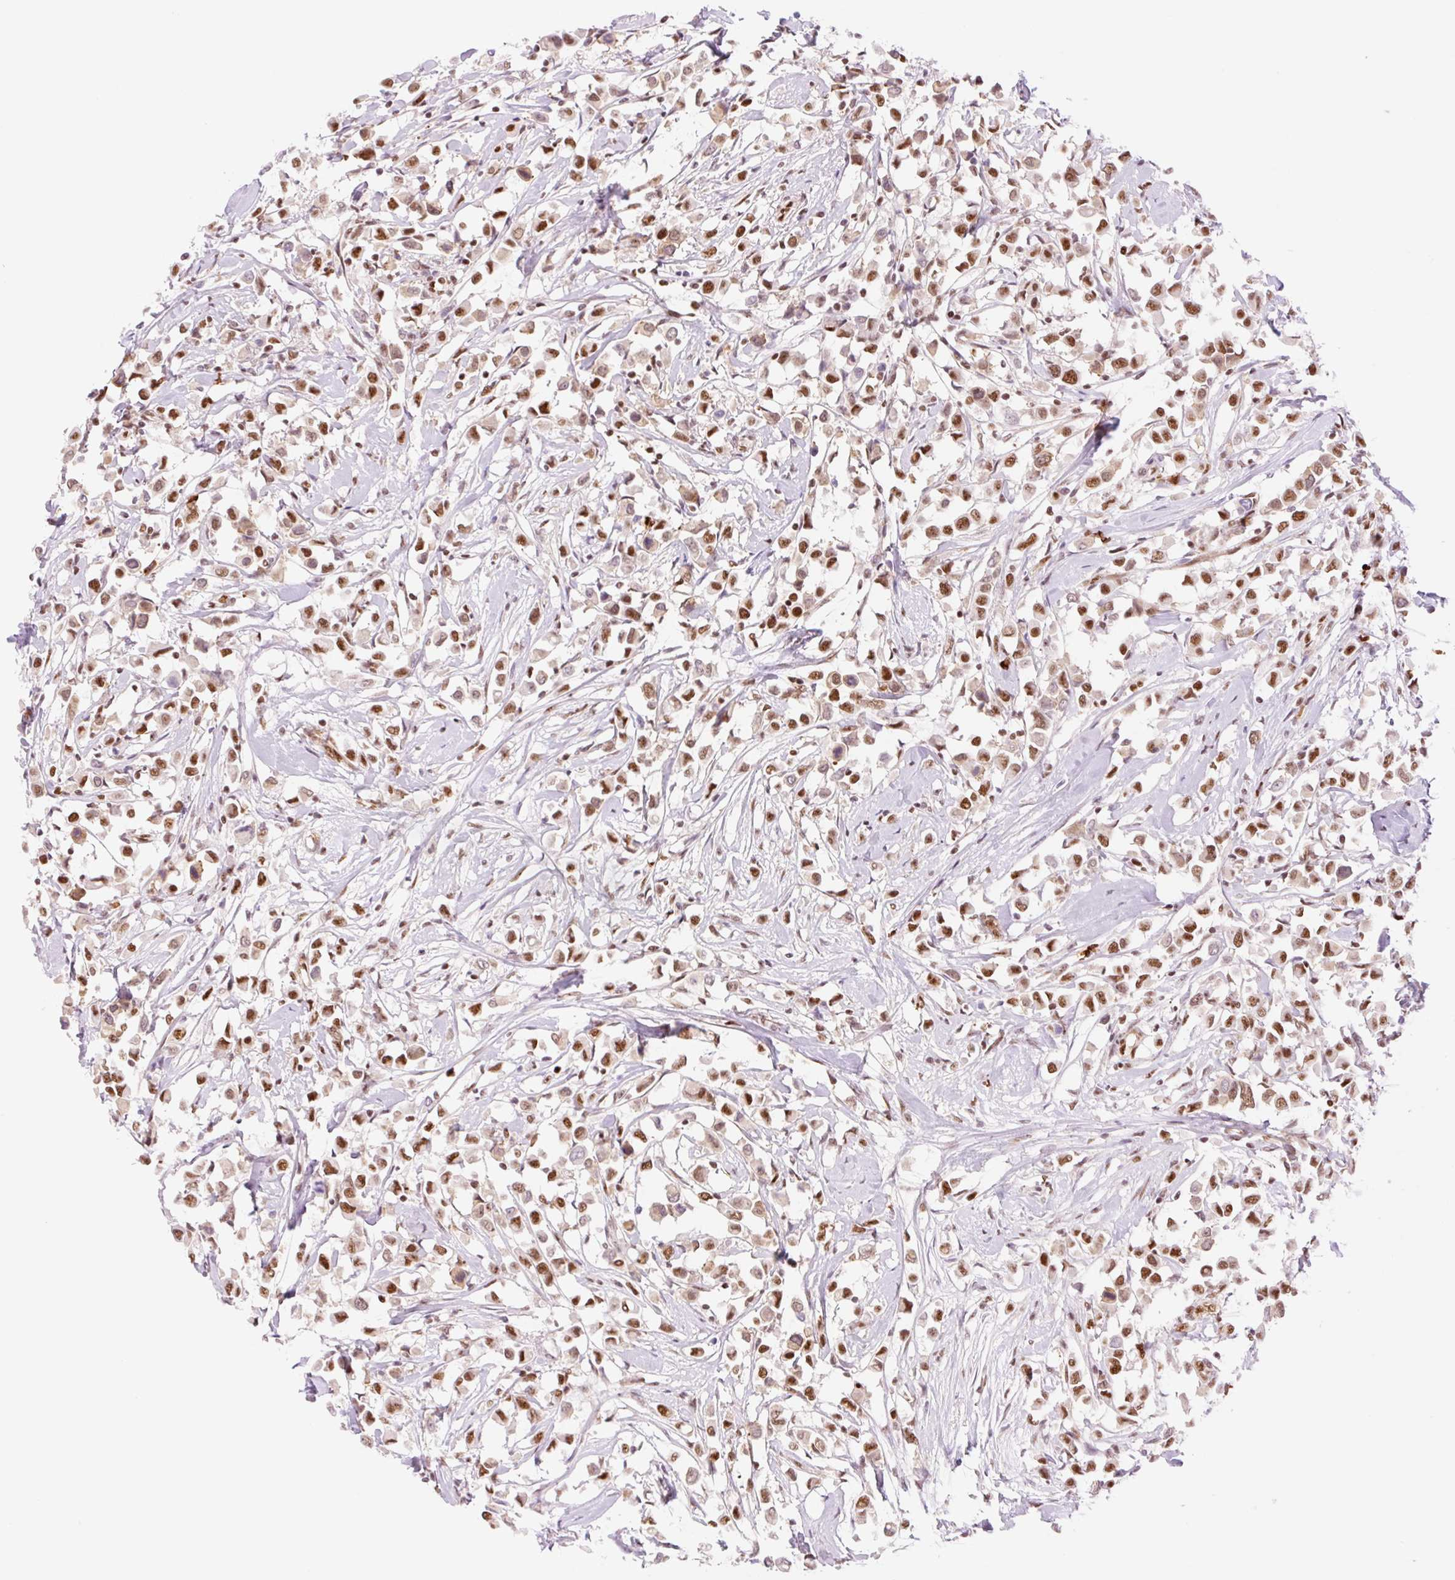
{"staining": {"intensity": "strong", "quantity": ">75%", "location": "nuclear"}, "tissue": "breast cancer", "cell_type": "Tumor cells", "image_type": "cancer", "snomed": [{"axis": "morphology", "description": "Duct carcinoma"}, {"axis": "topography", "description": "Breast"}], "caption": "Breast cancer (intraductal carcinoma) stained for a protein reveals strong nuclear positivity in tumor cells.", "gene": "PRDM11", "patient": {"sex": "female", "age": 61}}